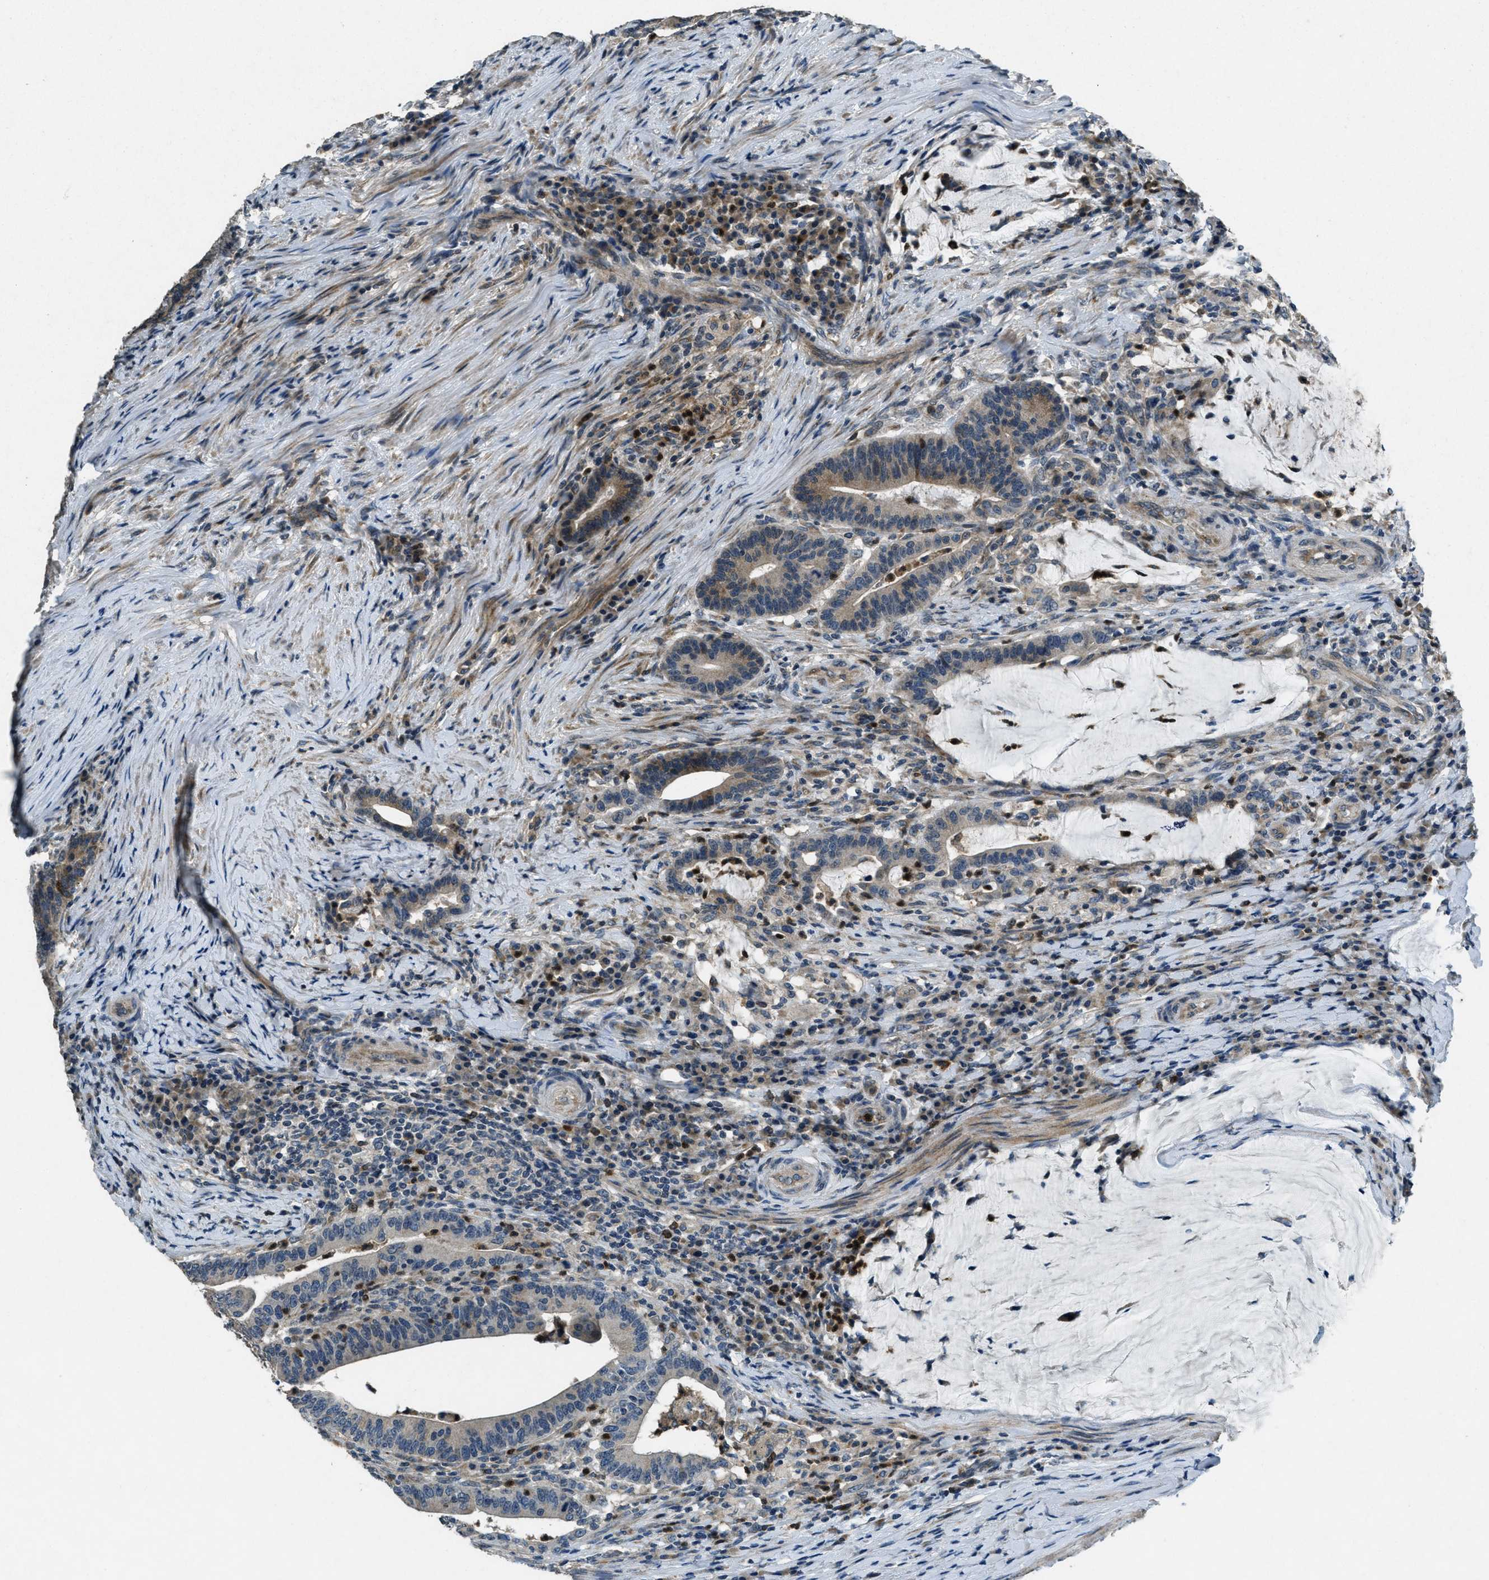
{"staining": {"intensity": "moderate", "quantity": "25%-75%", "location": "cytoplasmic/membranous"}, "tissue": "colorectal cancer", "cell_type": "Tumor cells", "image_type": "cancer", "snomed": [{"axis": "morphology", "description": "Normal tissue, NOS"}, {"axis": "morphology", "description": "Adenocarcinoma, NOS"}, {"axis": "topography", "description": "Colon"}], "caption": "High-magnification brightfield microscopy of adenocarcinoma (colorectal) stained with DAB (brown) and counterstained with hematoxylin (blue). tumor cells exhibit moderate cytoplasmic/membranous staining is present in approximately25%-75% of cells. (DAB IHC, brown staining for protein, blue staining for nuclei).", "gene": "RAB3D", "patient": {"sex": "female", "age": 66}}